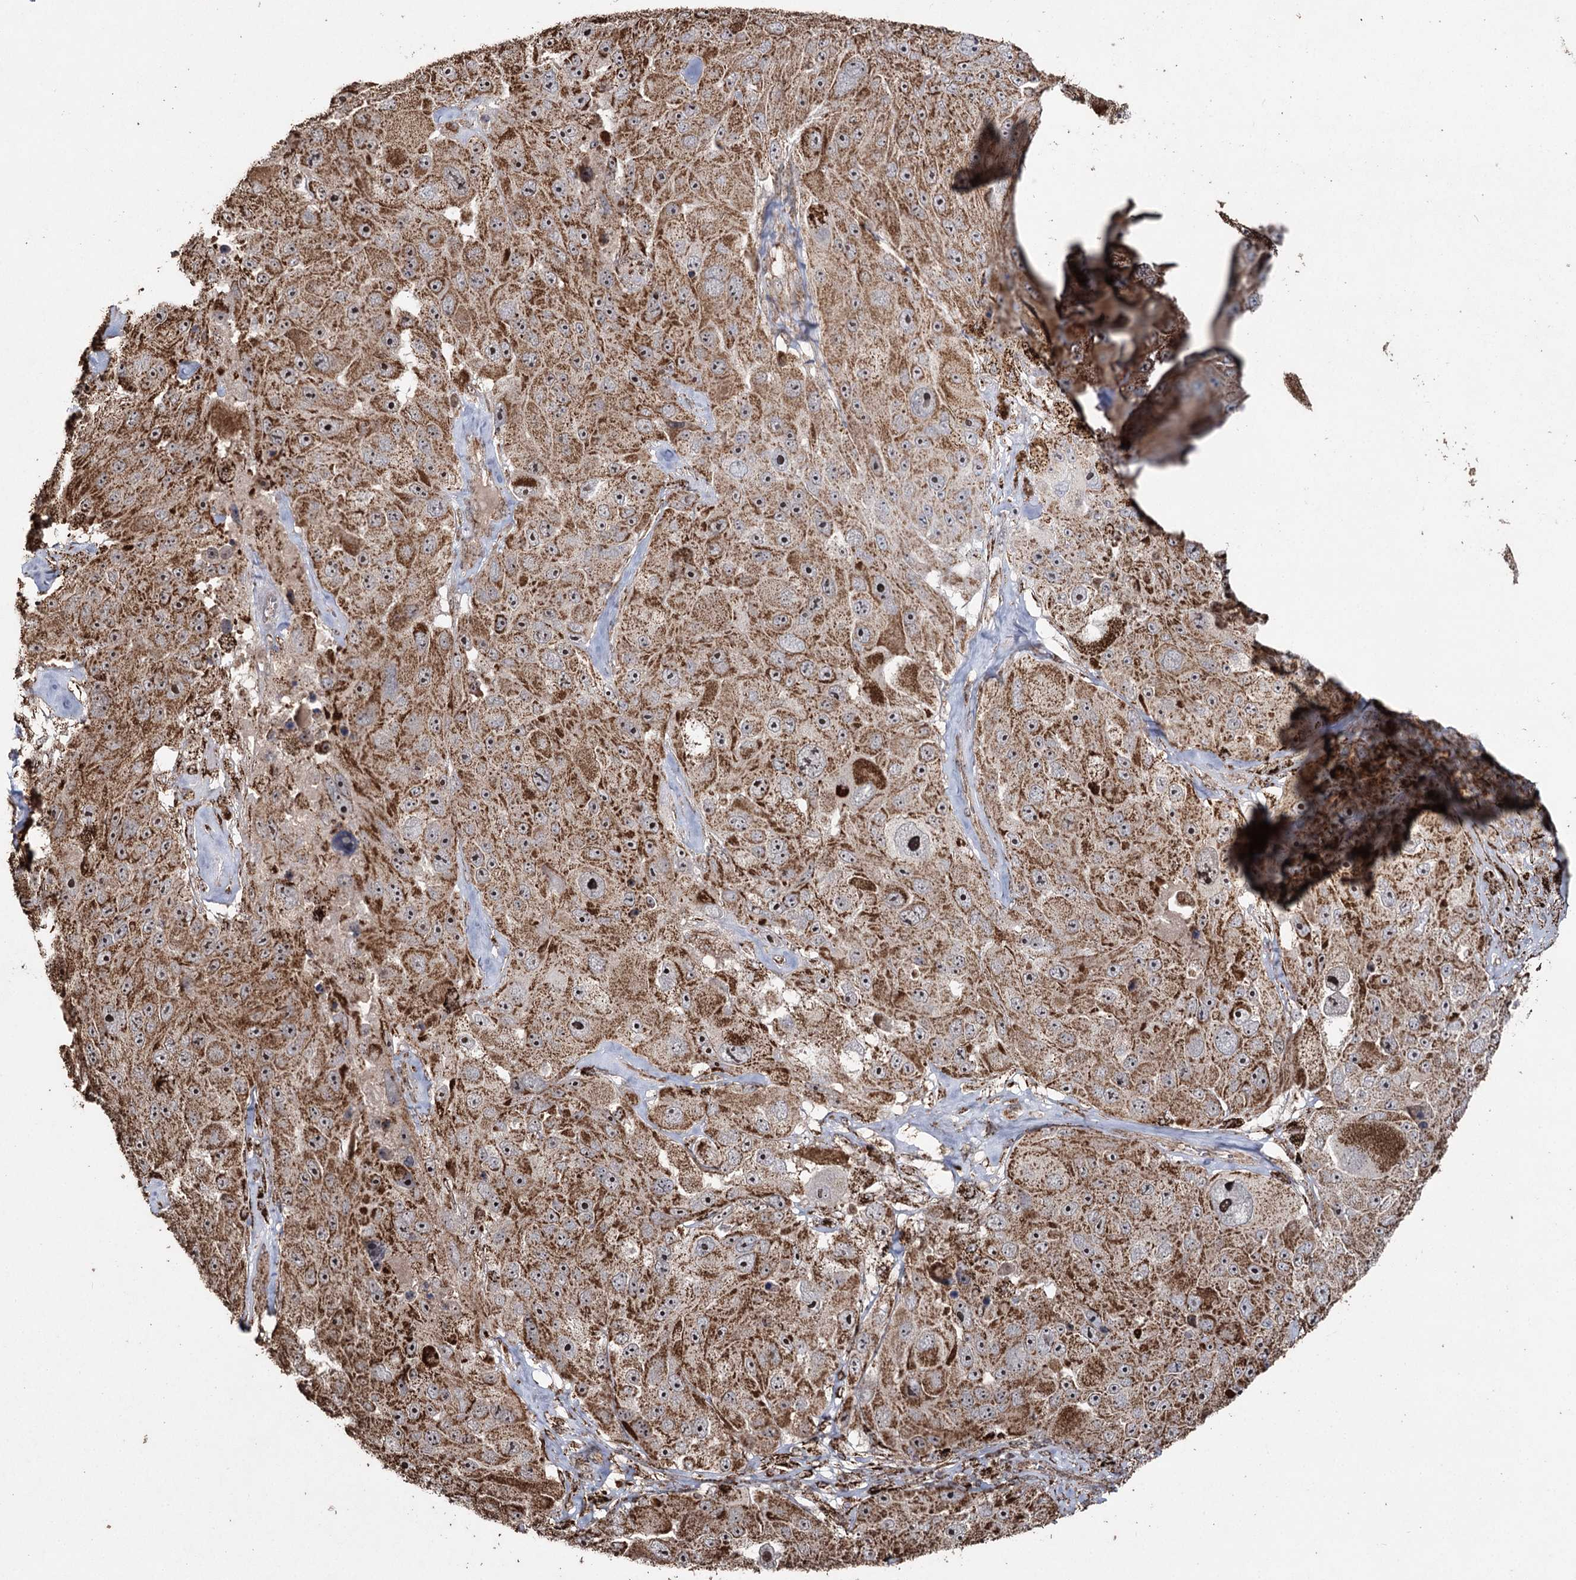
{"staining": {"intensity": "strong", "quantity": ">75%", "location": "cytoplasmic/membranous,nuclear"}, "tissue": "melanoma", "cell_type": "Tumor cells", "image_type": "cancer", "snomed": [{"axis": "morphology", "description": "Malignant melanoma, Metastatic site"}, {"axis": "topography", "description": "Lymph node"}], "caption": "This is a photomicrograph of immunohistochemistry staining of malignant melanoma (metastatic site), which shows strong positivity in the cytoplasmic/membranous and nuclear of tumor cells.", "gene": "SLF2", "patient": {"sex": "male", "age": 62}}